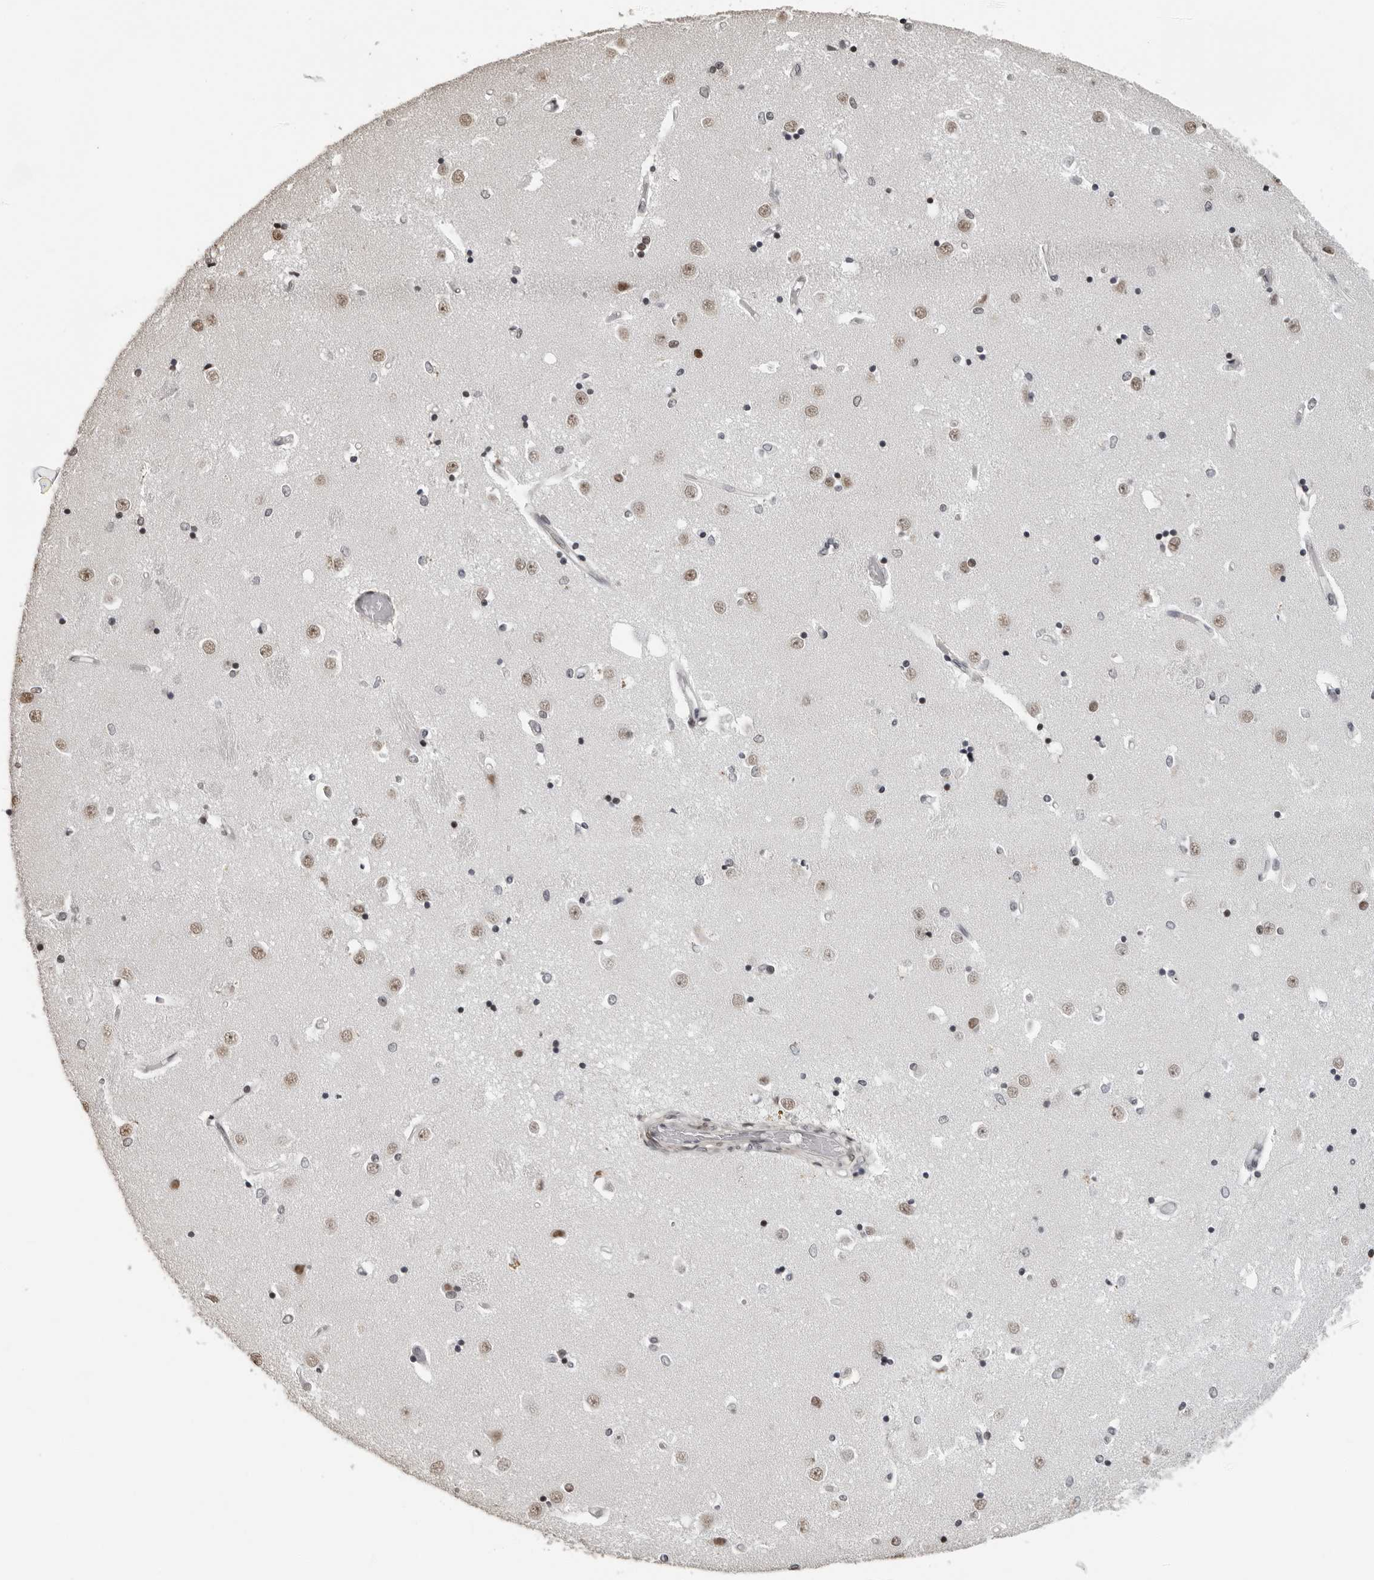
{"staining": {"intensity": "moderate", "quantity": "<25%", "location": "nuclear"}, "tissue": "caudate", "cell_type": "Glial cells", "image_type": "normal", "snomed": [{"axis": "morphology", "description": "Normal tissue, NOS"}, {"axis": "topography", "description": "Lateral ventricle wall"}], "caption": "Benign caudate was stained to show a protein in brown. There is low levels of moderate nuclear positivity in approximately <25% of glial cells. The staining is performed using DAB brown chromogen to label protein expression. The nuclei are counter-stained blue using hematoxylin.", "gene": "ORC1", "patient": {"sex": "male", "age": 45}}